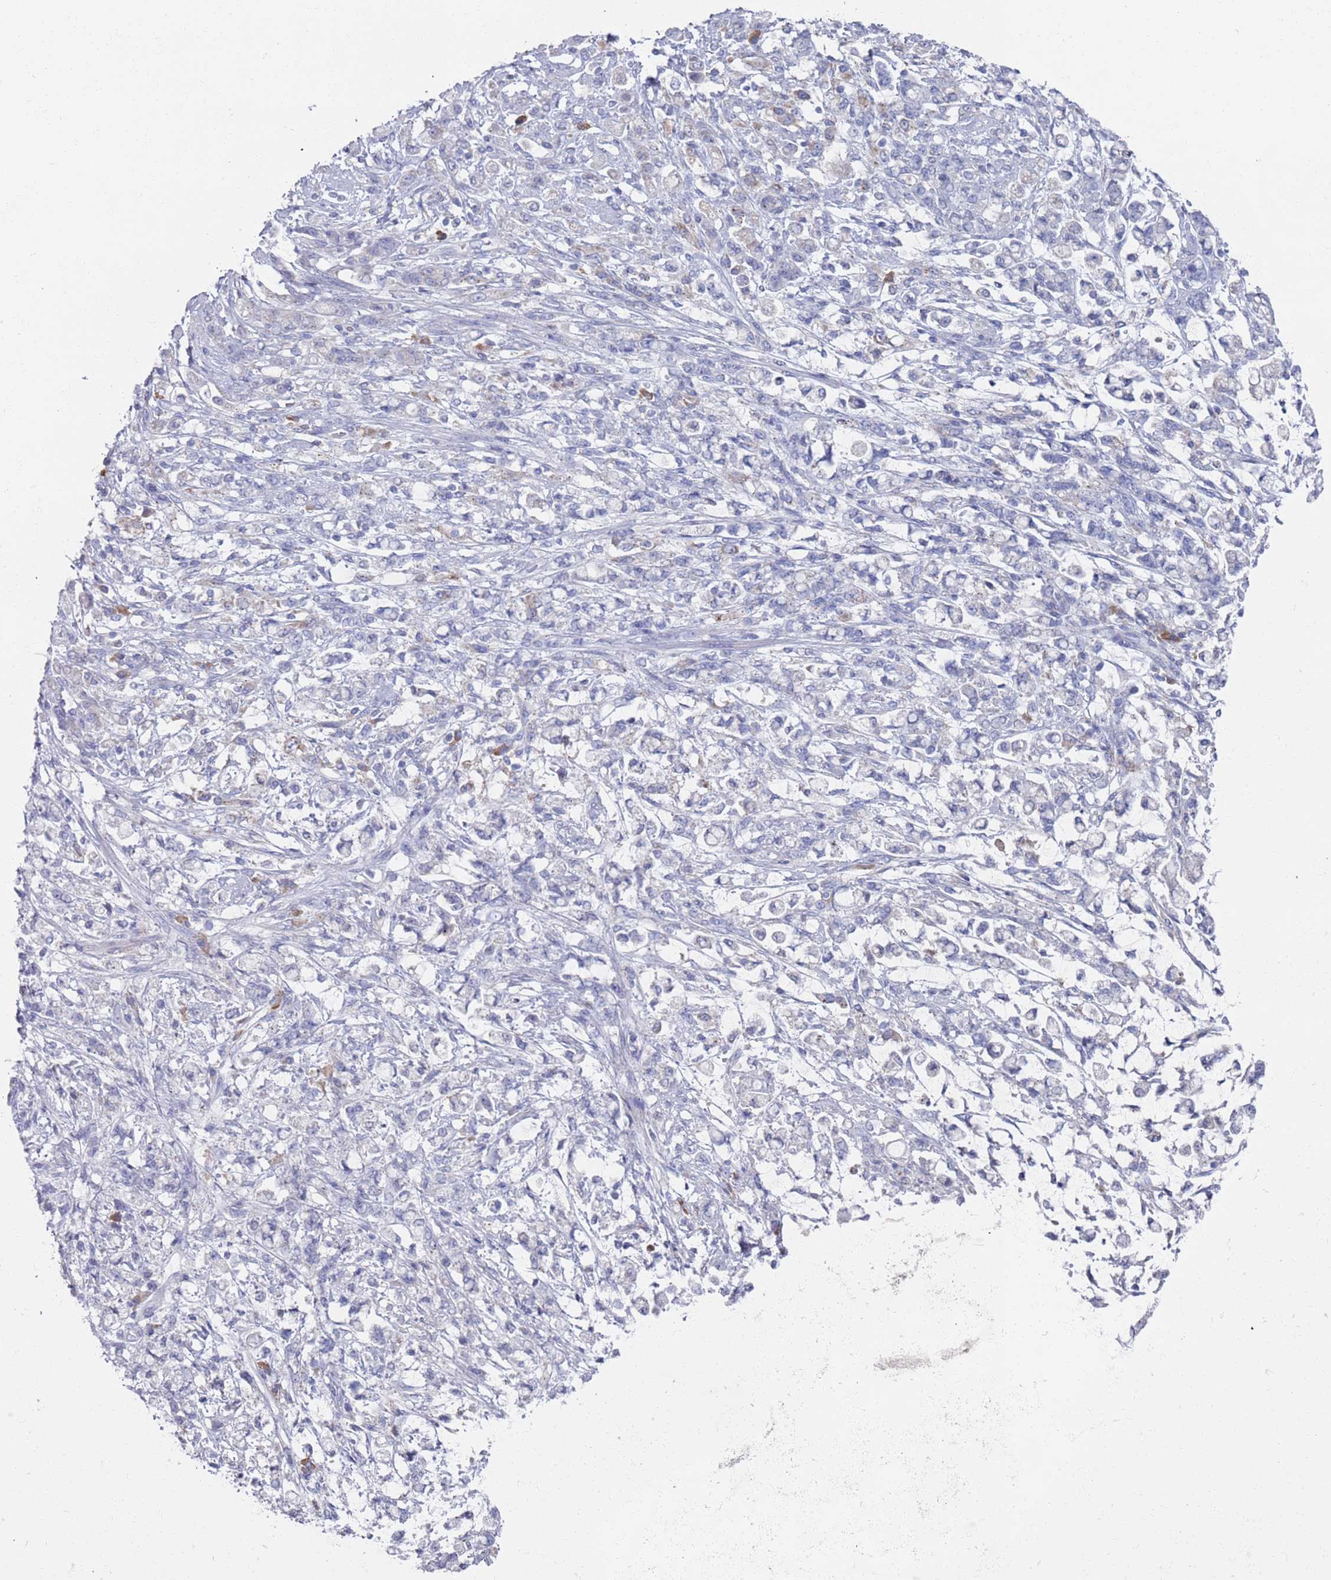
{"staining": {"intensity": "negative", "quantity": "none", "location": "none"}, "tissue": "stomach cancer", "cell_type": "Tumor cells", "image_type": "cancer", "snomed": [{"axis": "morphology", "description": "Adenocarcinoma, NOS"}, {"axis": "topography", "description": "Stomach"}], "caption": "IHC of stomach cancer (adenocarcinoma) displays no staining in tumor cells. The staining is performed using DAB brown chromogen with nuclei counter-stained in using hematoxylin.", "gene": "MAT1A", "patient": {"sex": "female", "age": 60}}